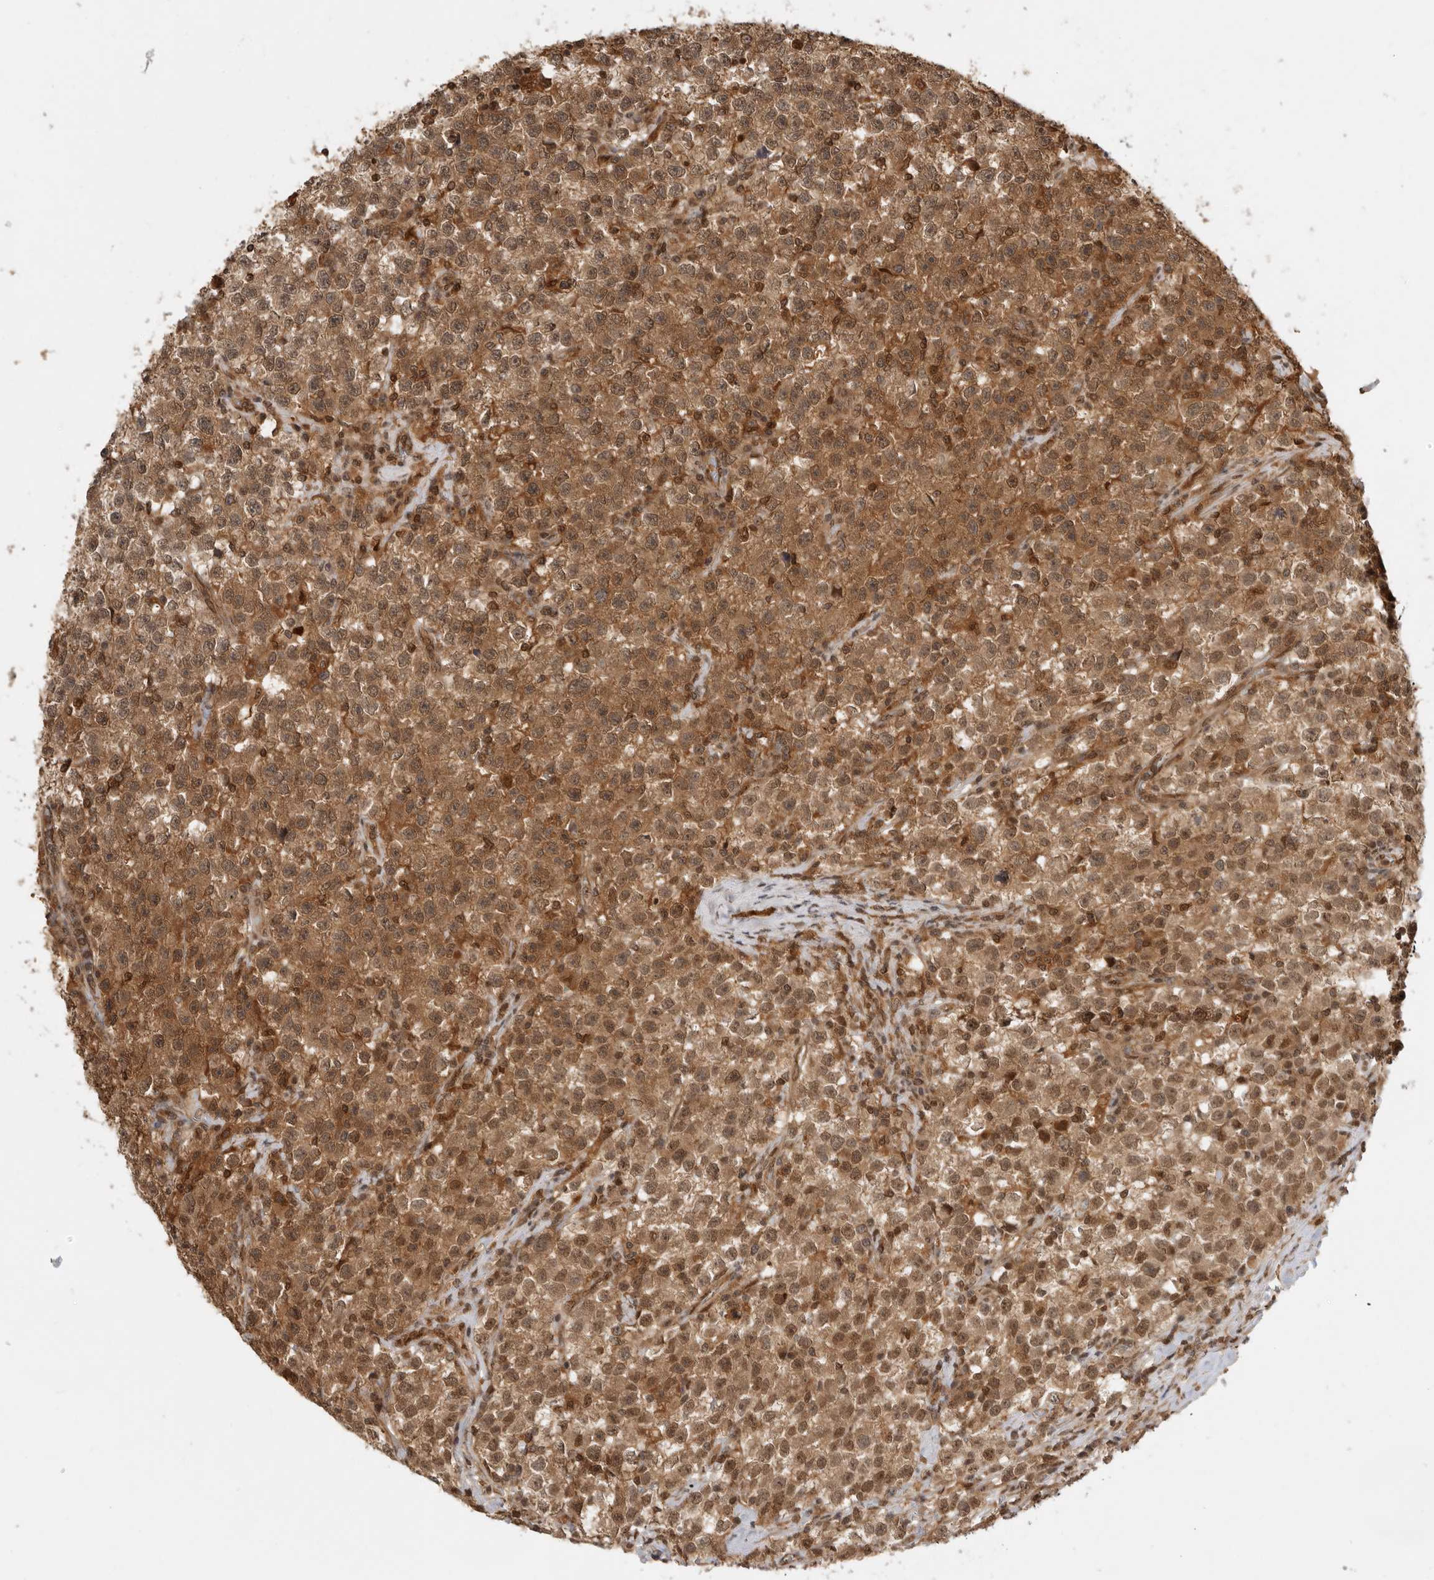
{"staining": {"intensity": "moderate", "quantity": ">75%", "location": "cytoplasmic/membranous,nuclear"}, "tissue": "testis cancer", "cell_type": "Tumor cells", "image_type": "cancer", "snomed": [{"axis": "morphology", "description": "Seminoma, NOS"}, {"axis": "topography", "description": "Testis"}], "caption": "Human testis cancer (seminoma) stained with a brown dye exhibits moderate cytoplasmic/membranous and nuclear positive staining in about >75% of tumor cells.", "gene": "ADPRS", "patient": {"sex": "male", "age": 22}}